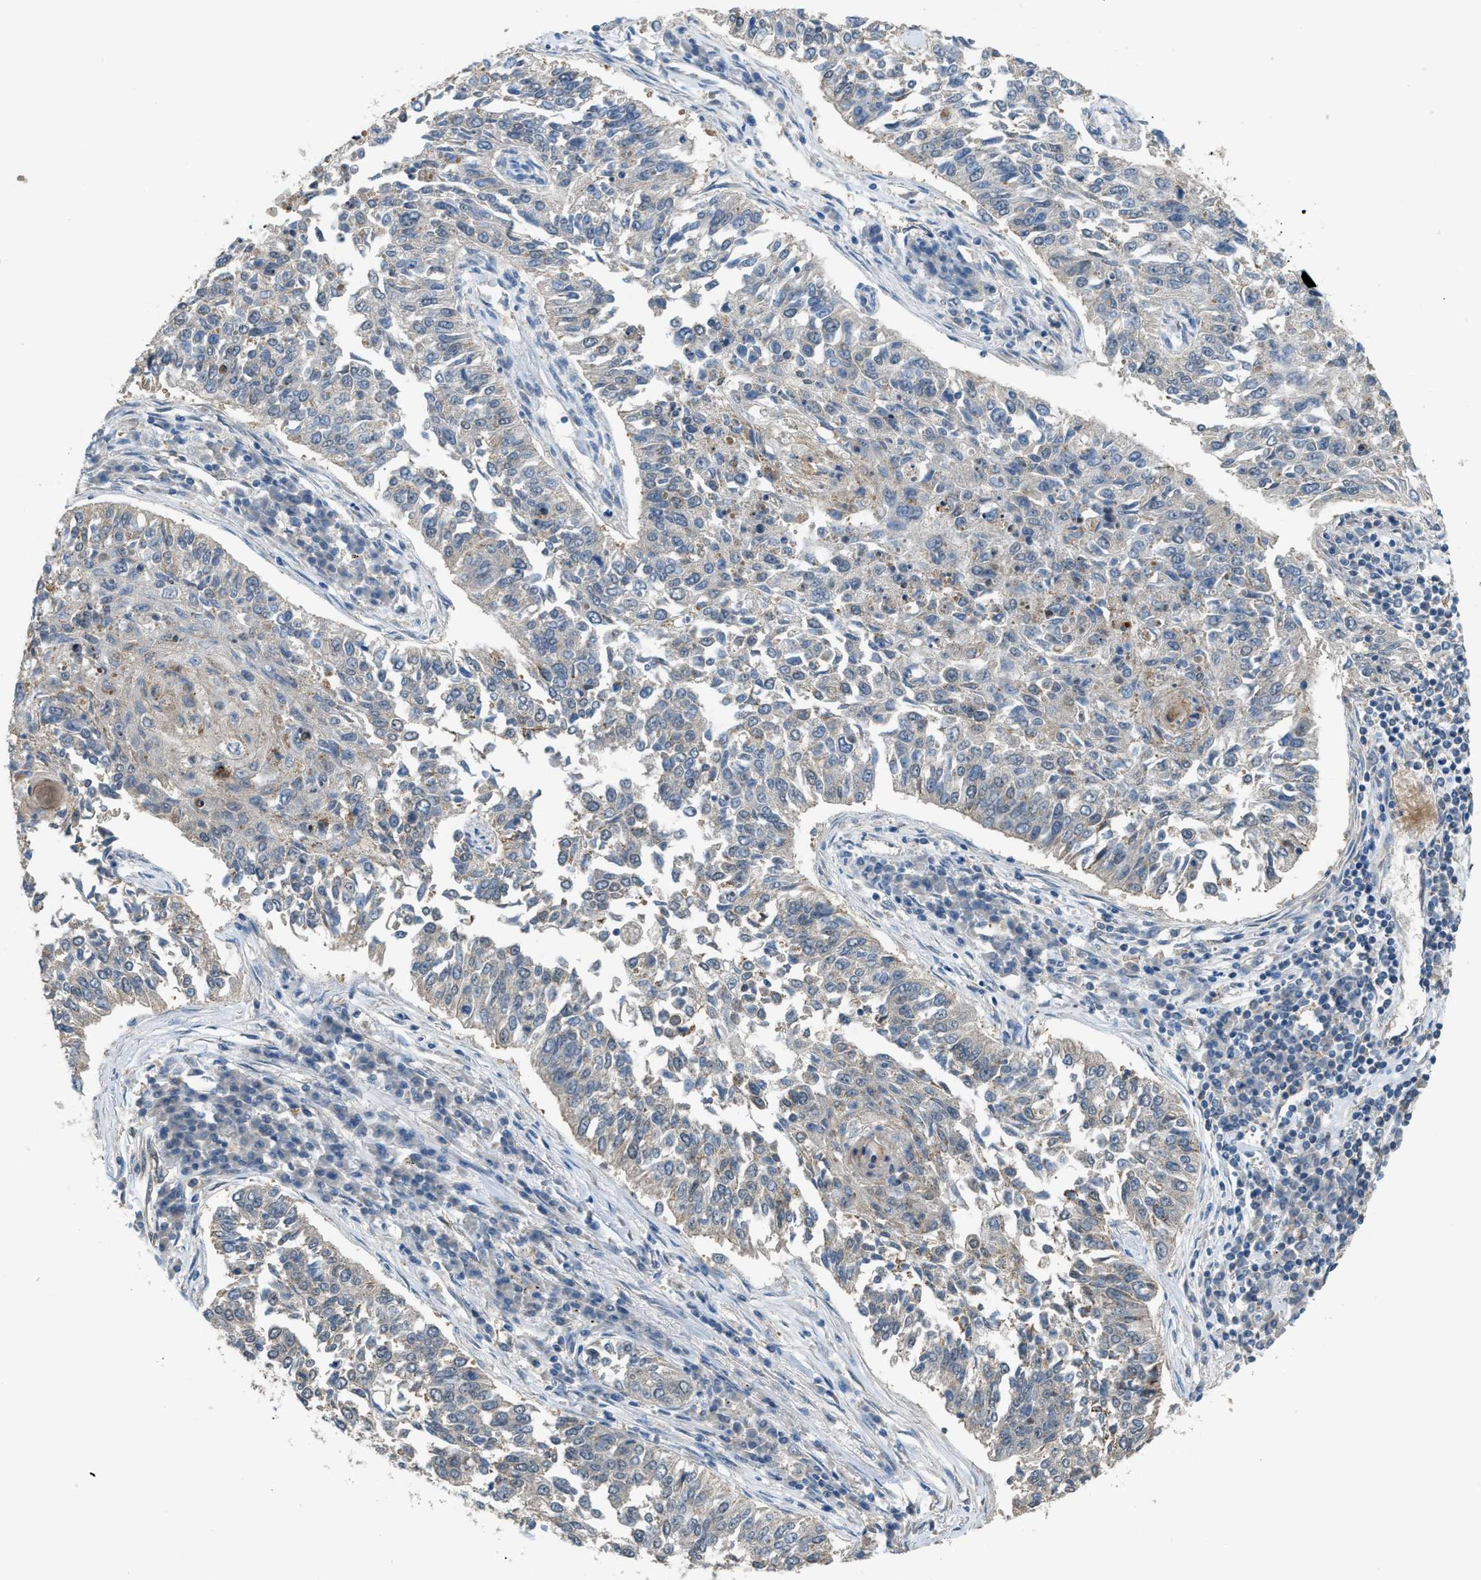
{"staining": {"intensity": "negative", "quantity": "none", "location": "none"}, "tissue": "lung cancer", "cell_type": "Tumor cells", "image_type": "cancer", "snomed": [{"axis": "morphology", "description": "Normal tissue, NOS"}, {"axis": "morphology", "description": "Squamous cell carcinoma, NOS"}, {"axis": "topography", "description": "Cartilage tissue"}, {"axis": "topography", "description": "Bronchus"}, {"axis": "topography", "description": "Lung"}], "caption": "Tumor cells show no significant expression in lung cancer (squamous cell carcinoma).", "gene": "ETFB", "patient": {"sex": "female", "age": 49}}